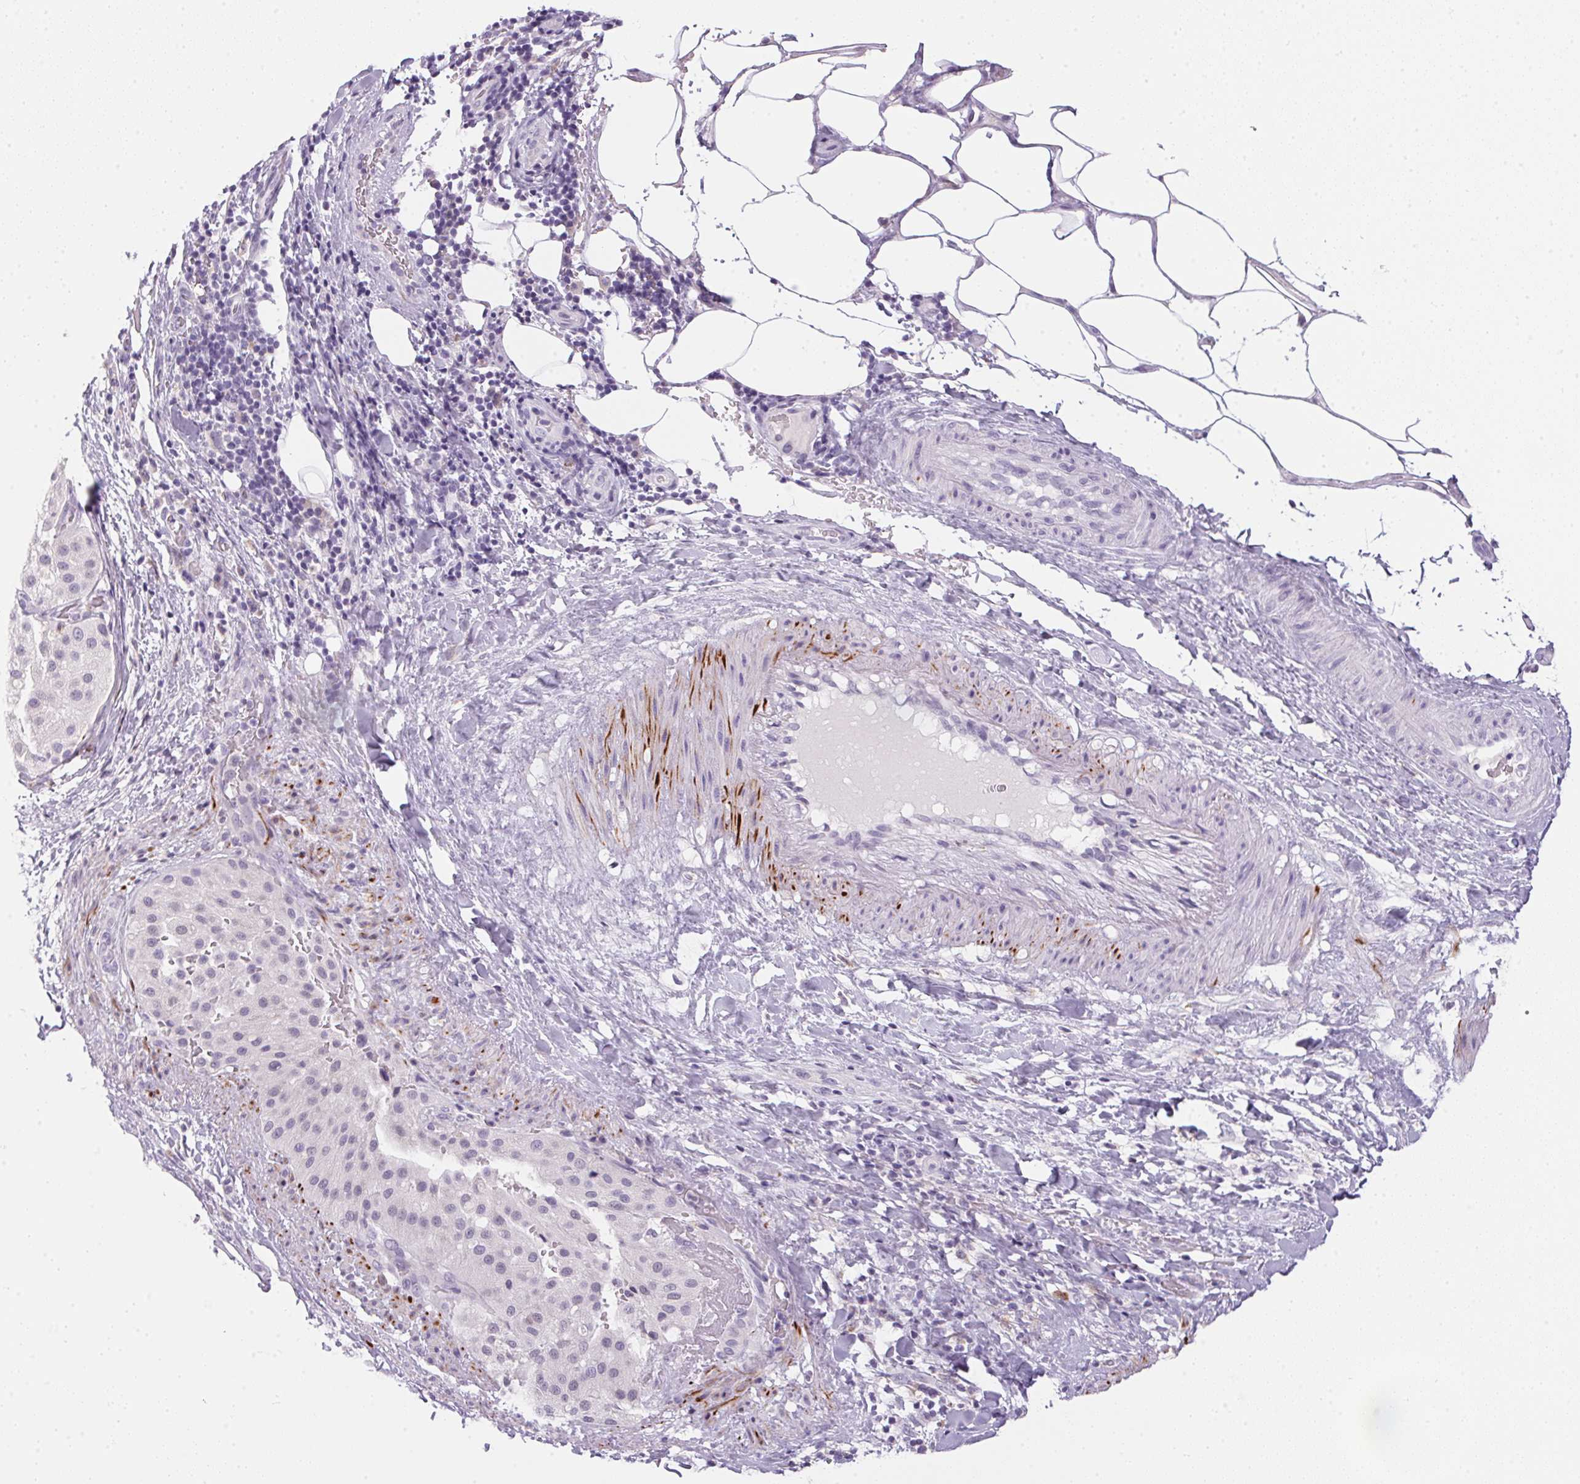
{"staining": {"intensity": "negative", "quantity": "none", "location": "none"}, "tissue": "melanoma", "cell_type": "Tumor cells", "image_type": "cancer", "snomed": [{"axis": "morphology", "description": "Malignant melanoma, Metastatic site"}, {"axis": "topography", "description": "Smooth muscle"}], "caption": "Tumor cells are negative for protein expression in human melanoma.", "gene": "ECPAS", "patient": {"sex": "male", "age": 41}}